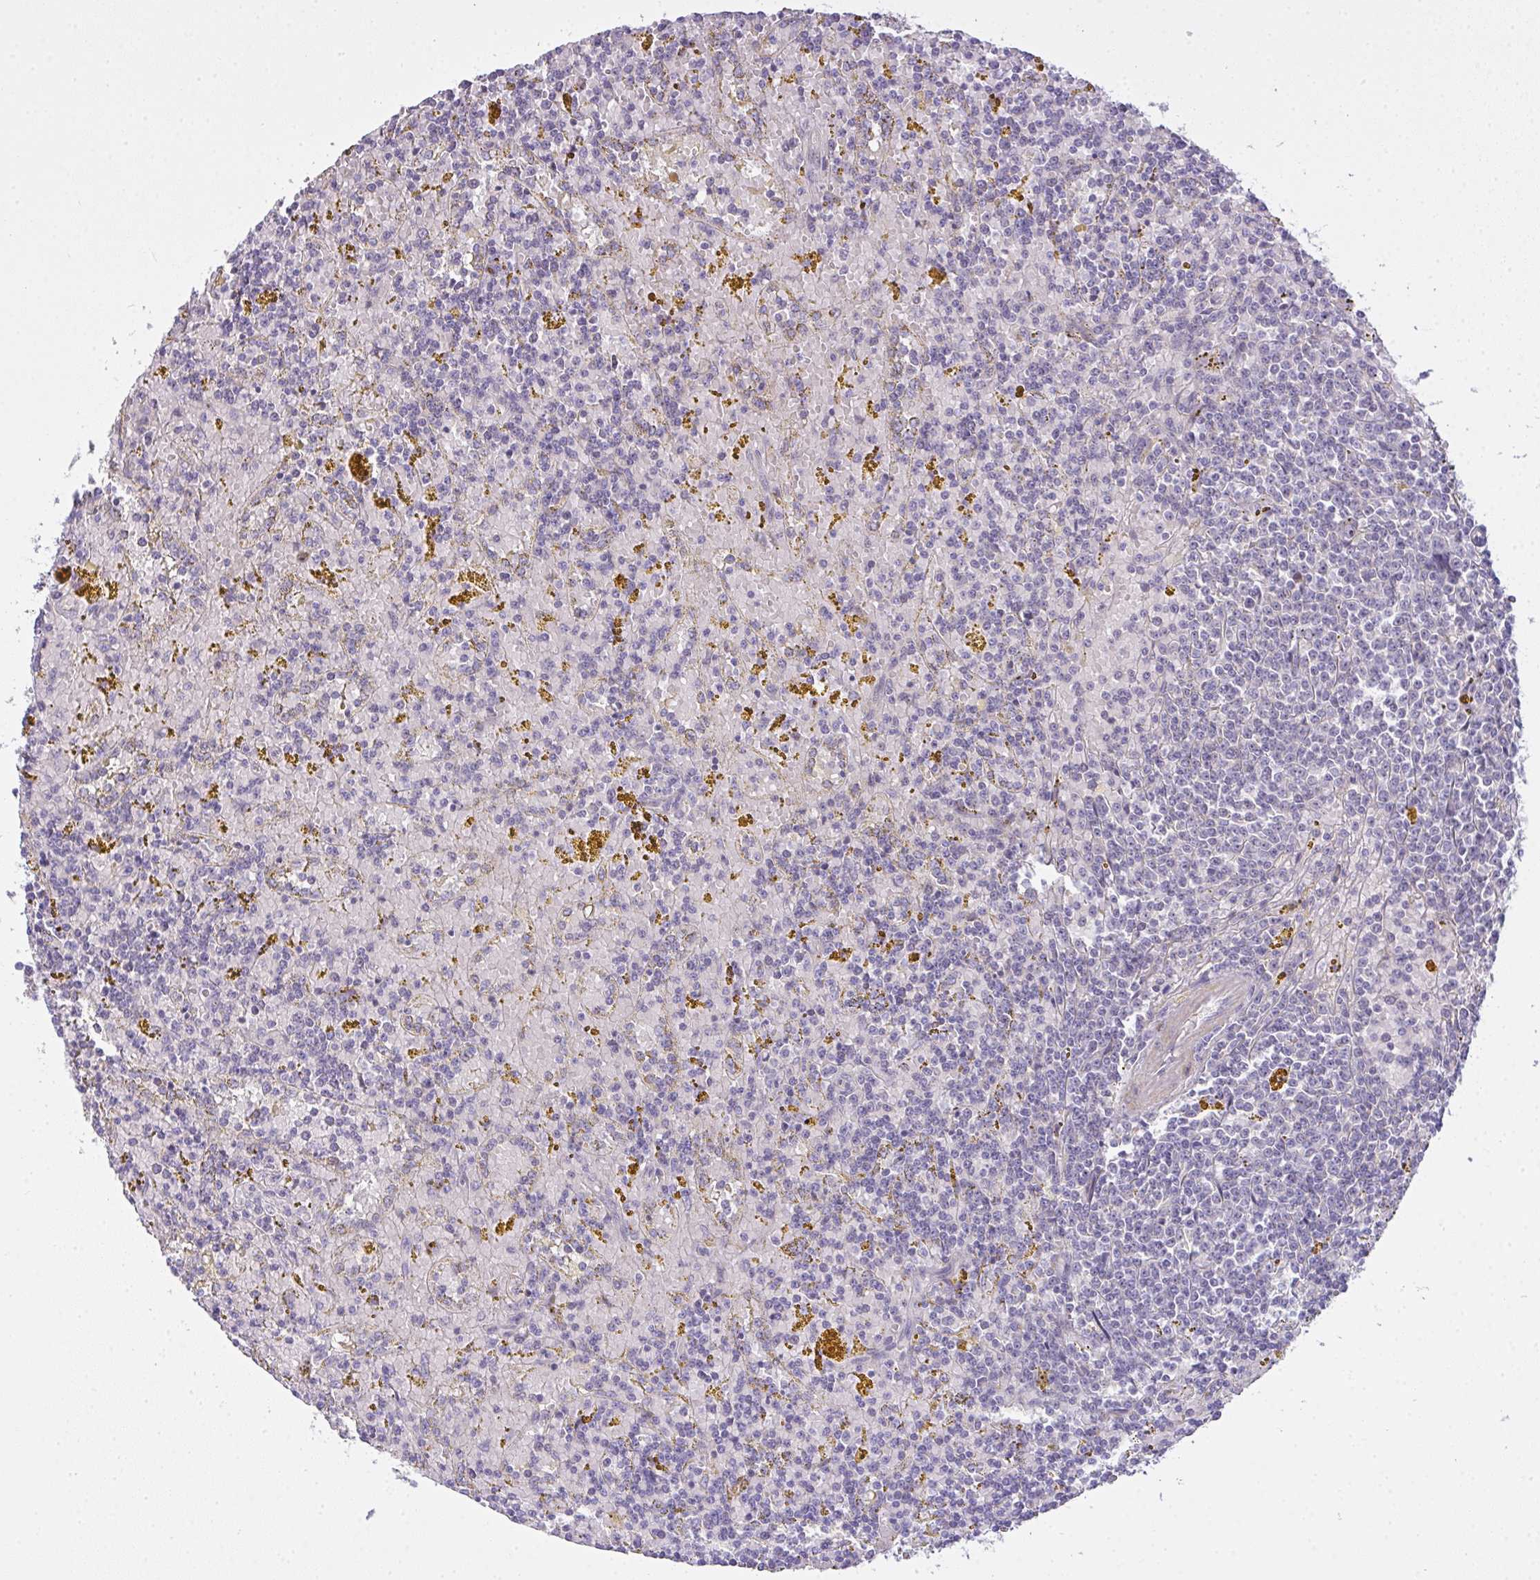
{"staining": {"intensity": "negative", "quantity": "none", "location": "none"}, "tissue": "lymphoma", "cell_type": "Tumor cells", "image_type": "cancer", "snomed": [{"axis": "morphology", "description": "Malignant lymphoma, non-Hodgkin's type, Low grade"}, {"axis": "topography", "description": "Spleen"}, {"axis": "topography", "description": "Lymph node"}], "caption": "Lymphoma stained for a protein using immunohistochemistry (IHC) reveals no staining tumor cells.", "gene": "NT5C1A", "patient": {"sex": "female", "age": 66}}